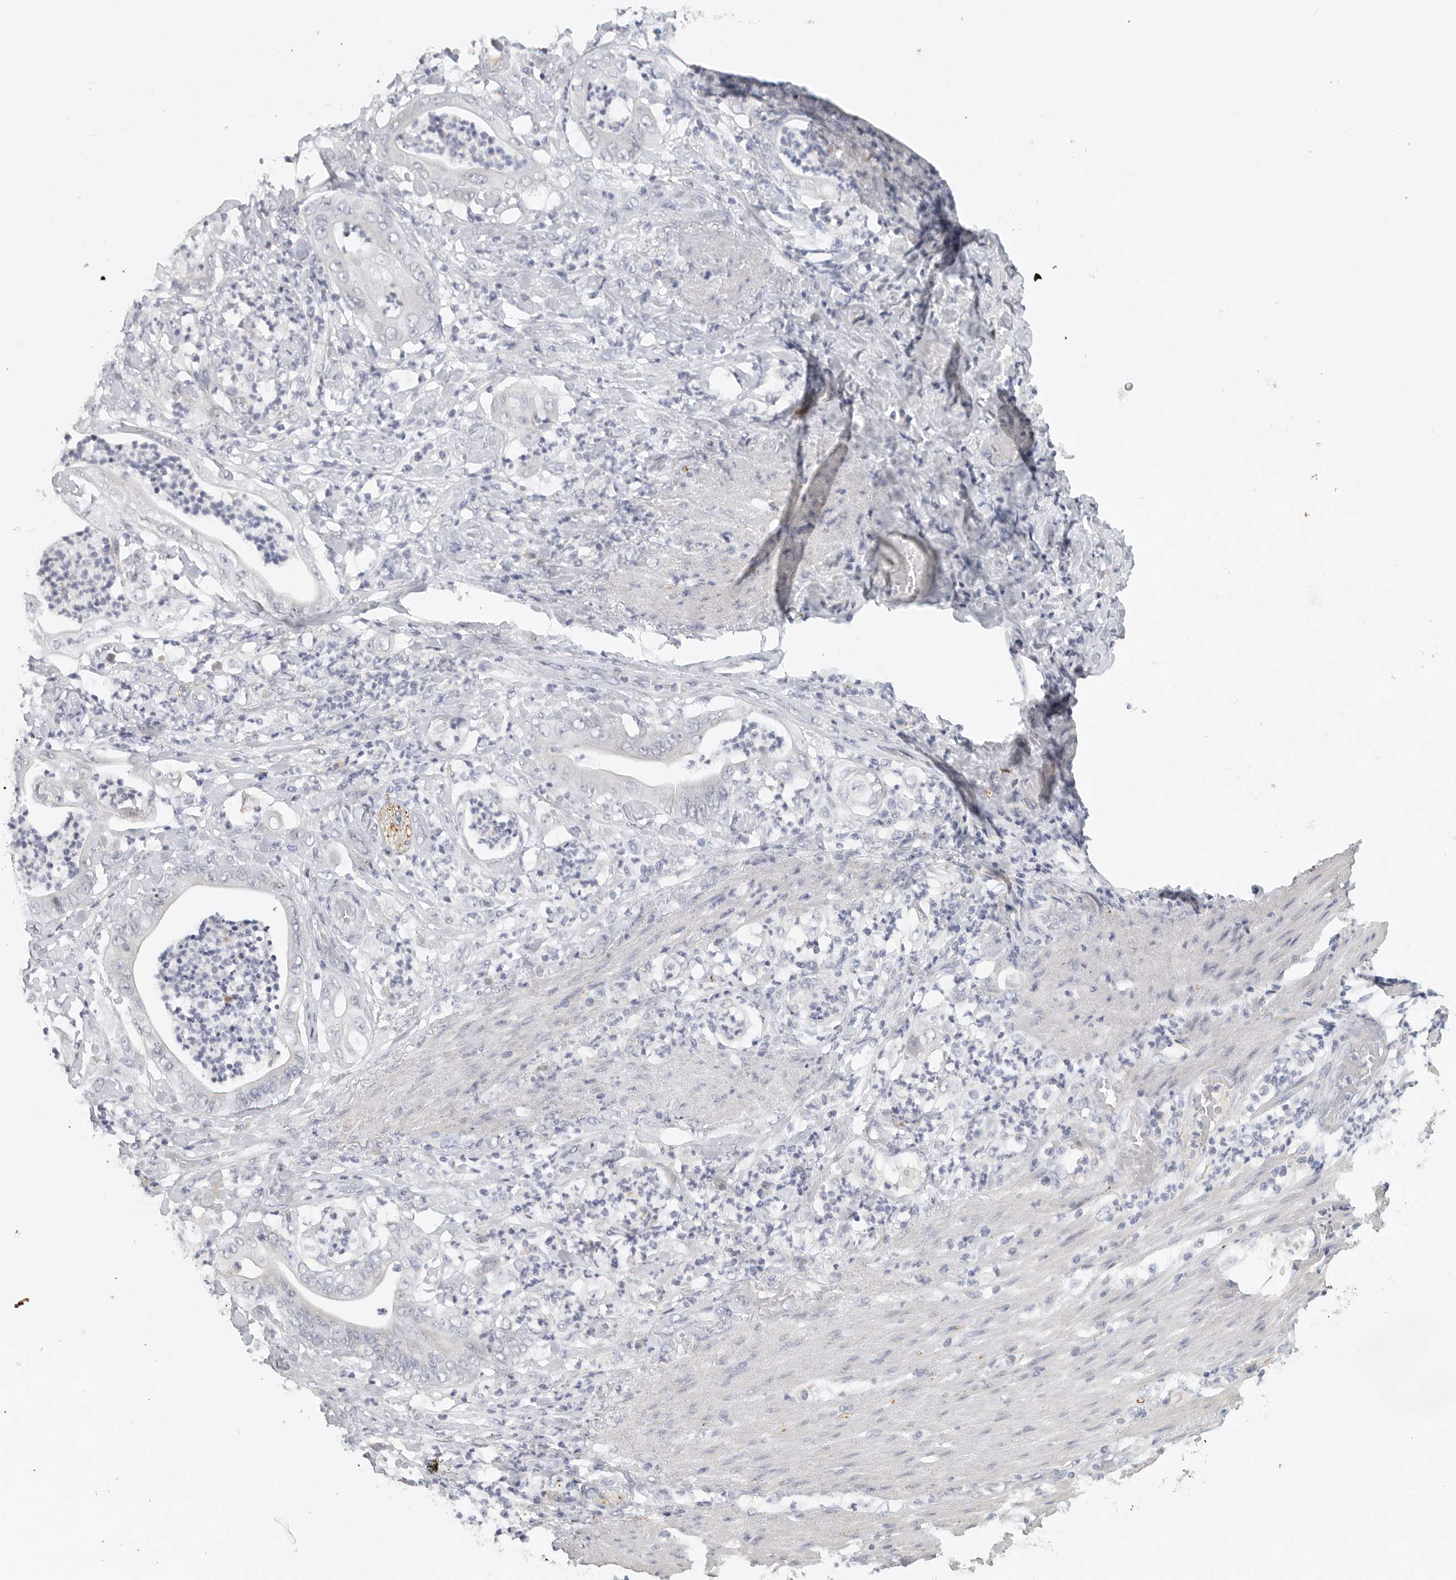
{"staining": {"intensity": "negative", "quantity": "none", "location": "none"}, "tissue": "stomach cancer", "cell_type": "Tumor cells", "image_type": "cancer", "snomed": [{"axis": "morphology", "description": "Adenocarcinoma, NOS"}, {"axis": "topography", "description": "Stomach"}], "caption": "Tumor cells show no significant protein positivity in stomach adenocarcinoma. (DAB immunohistochemistry visualized using brightfield microscopy, high magnification).", "gene": "PAM", "patient": {"sex": "female", "age": 73}}